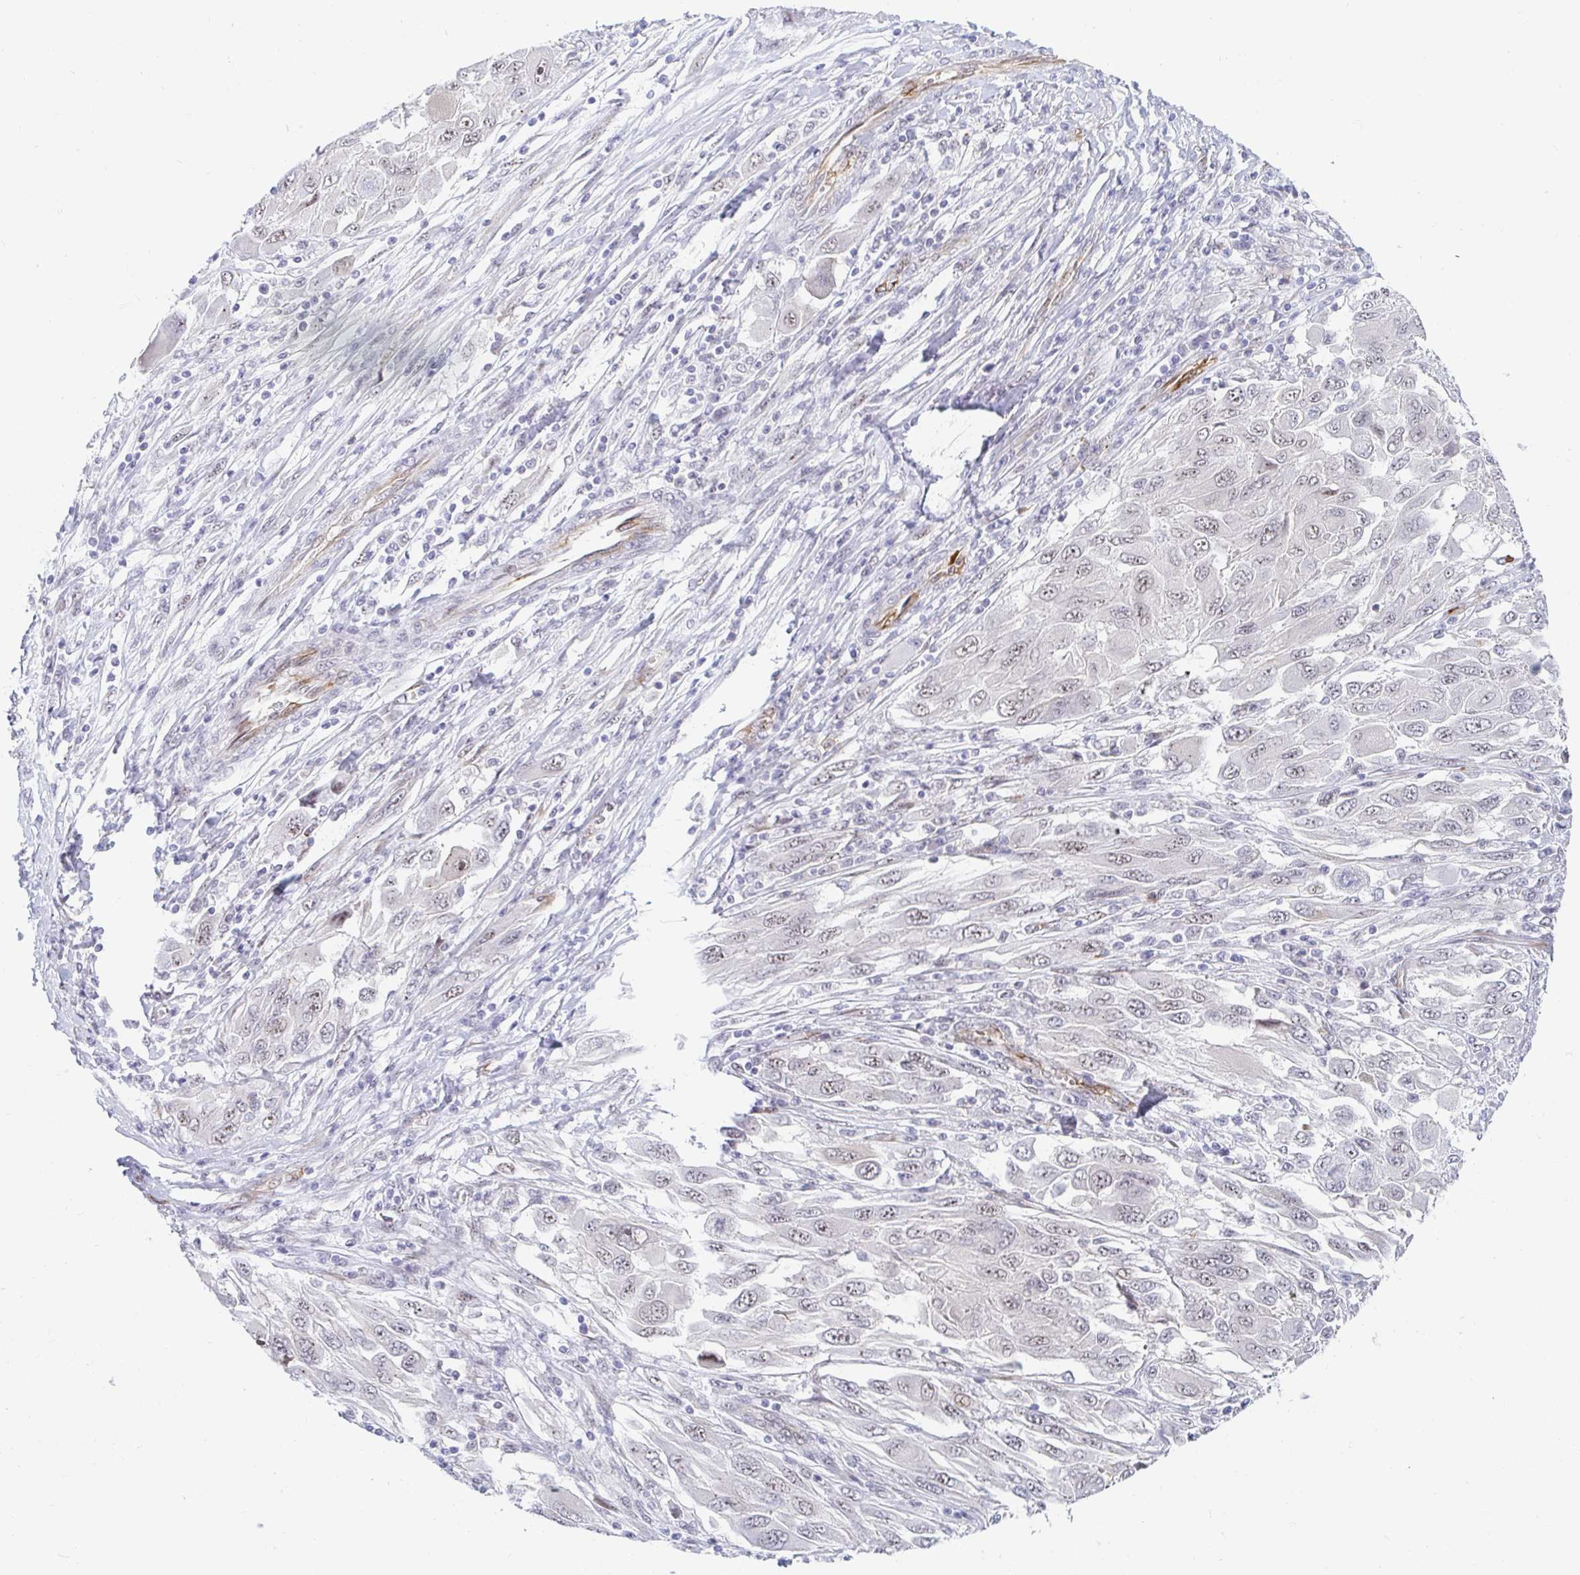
{"staining": {"intensity": "weak", "quantity": "<25%", "location": "nuclear"}, "tissue": "melanoma", "cell_type": "Tumor cells", "image_type": "cancer", "snomed": [{"axis": "morphology", "description": "Malignant melanoma, NOS"}, {"axis": "topography", "description": "Skin"}], "caption": "Immunohistochemistry (IHC) photomicrograph of neoplastic tissue: malignant melanoma stained with DAB (3,3'-diaminobenzidine) displays no significant protein positivity in tumor cells. The staining is performed using DAB (3,3'-diaminobenzidine) brown chromogen with nuclei counter-stained in using hematoxylin.", "gene": "COL28A1", "patient": {"sex": "female", "age": 91}}